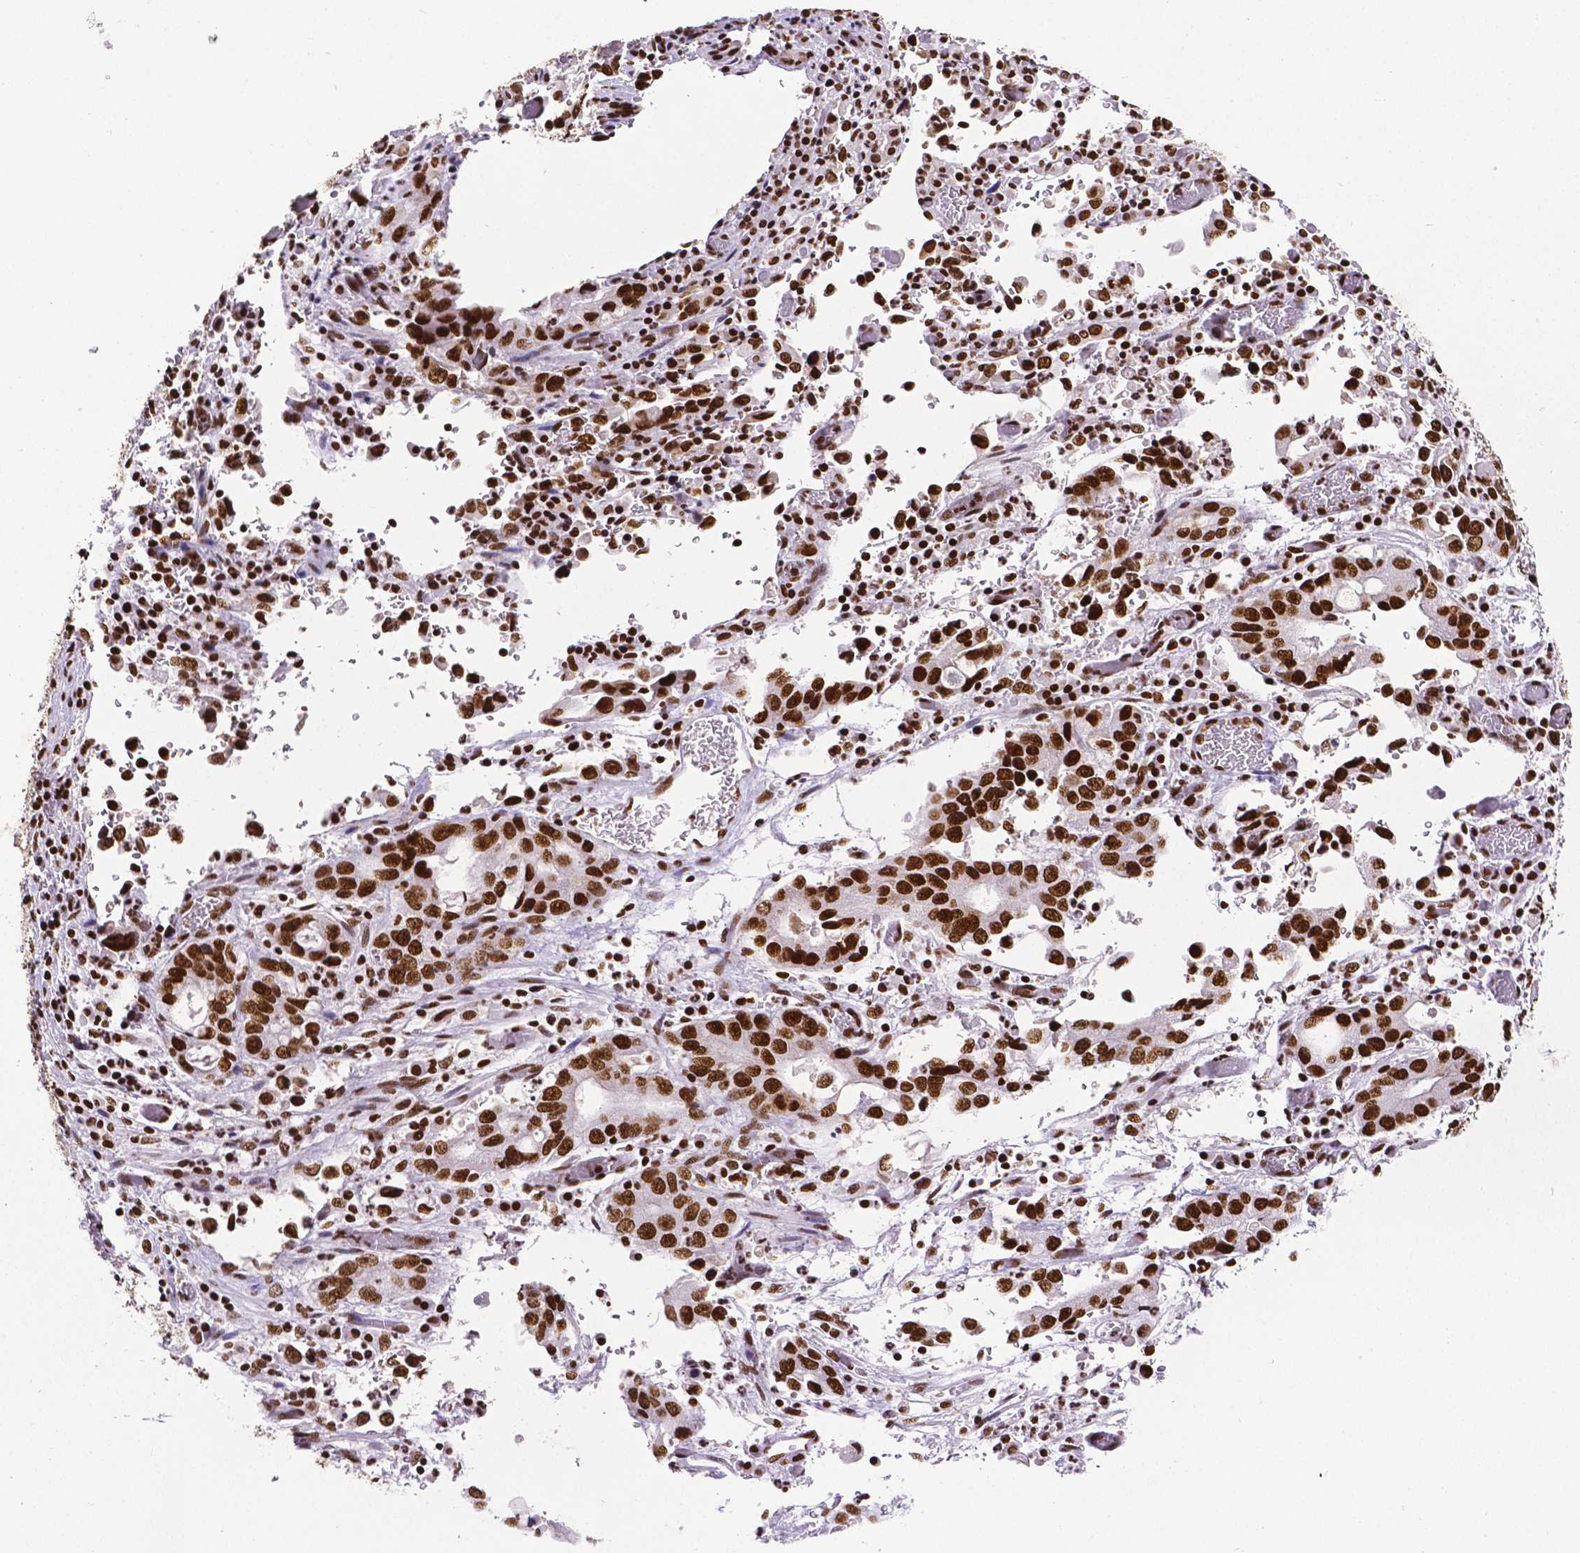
{"staining": {"intensity": "strong", "quantity": ">75%", "location": "nuclear"}, "tissue": "stomach cancer", "cell_type": "Tumor cells", "image_type": "cancer", "snomed": [{"axis": "morphology", "description": "Adenocarcinoma, NOS"}, {"axis": "topography", "description": "Stomach, upper"}], "caption": "This histopathology image displays immunohistochemistry staining of human stomach cancer (adenocarcinoma), with high strong nuclear staining in about >75% of tumor cells.", "gene": "CTCF", "patient": {"sex": "male", "age": 74}}